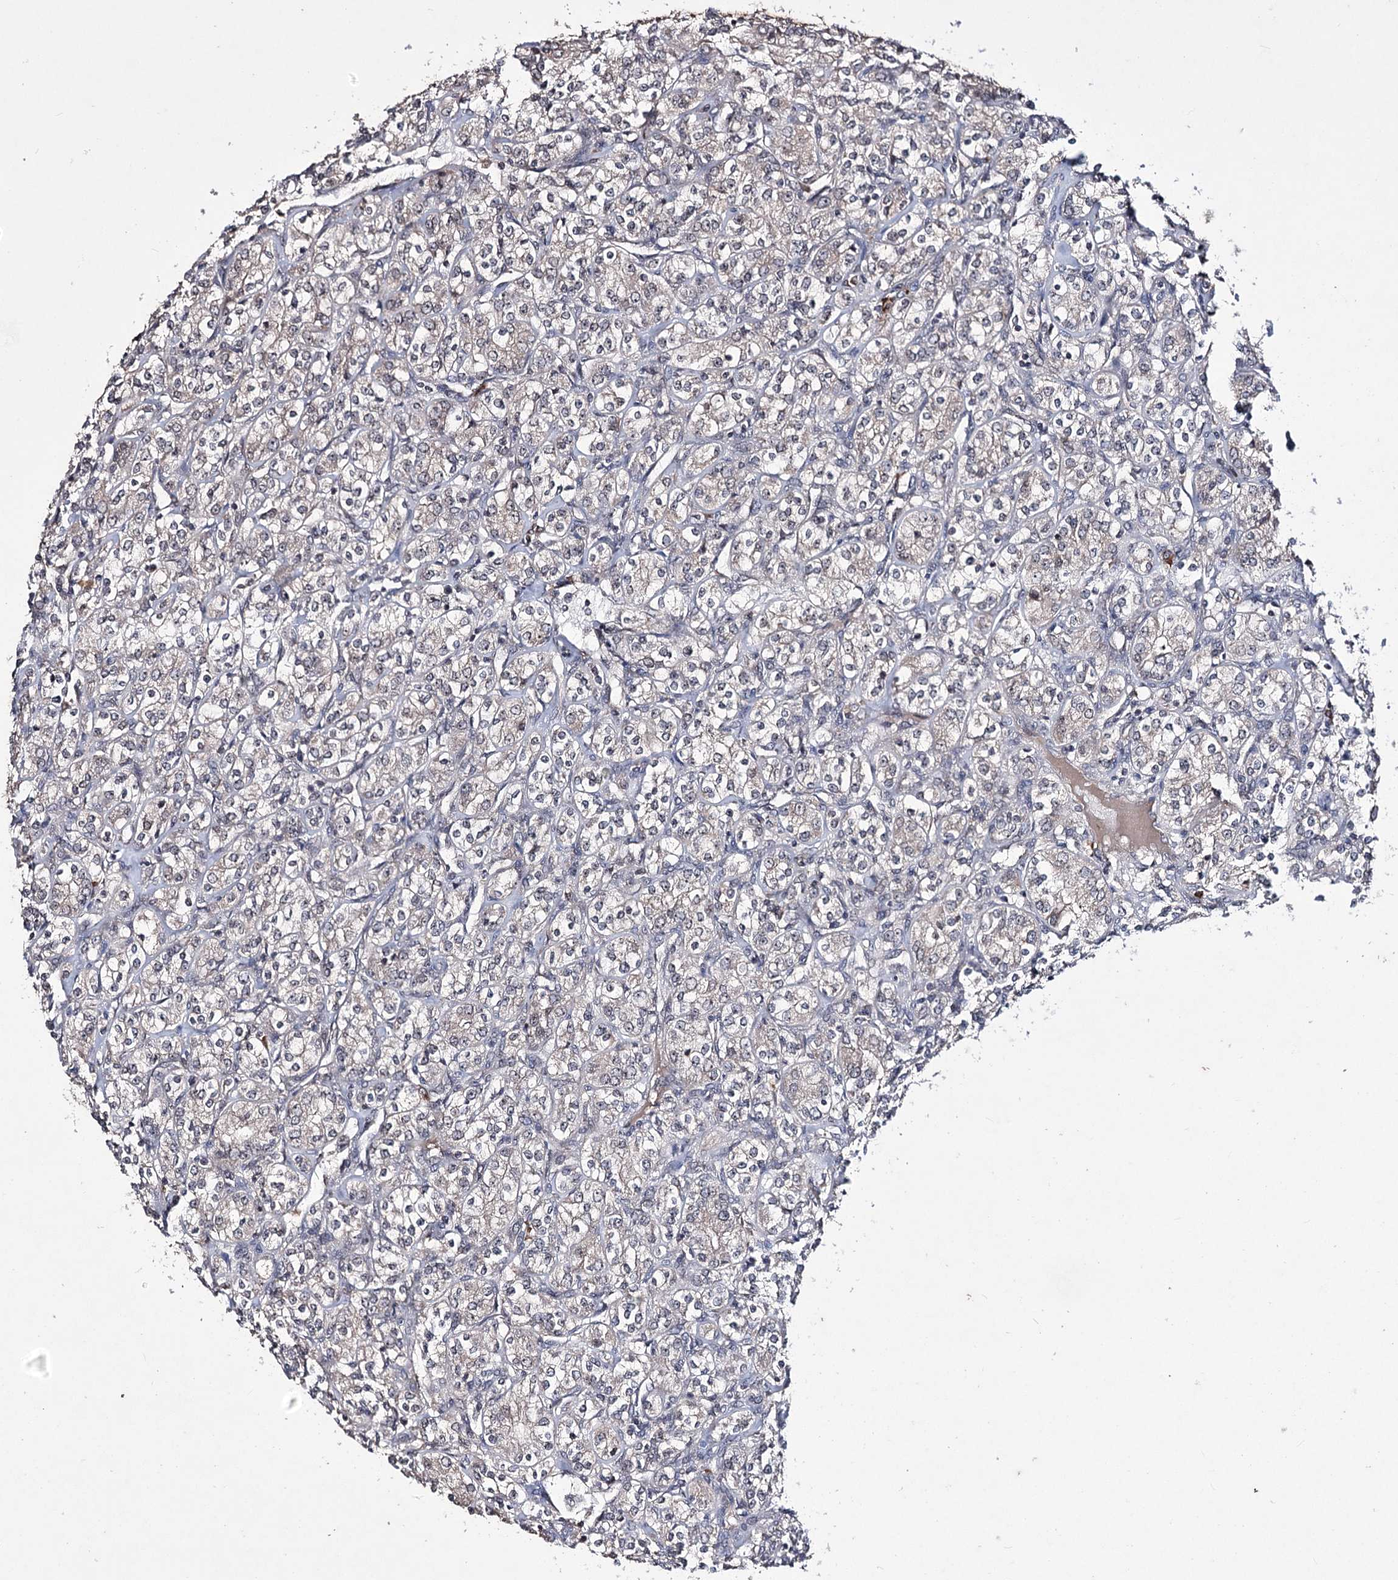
{"staining": {"intensity": "negative", "quantity": "none", "location": "none"}, "tissue": "renal cancer", "cell_type": "Tumor cells", "image_type": "cancer", "snomed": [{"axis": "morphology", "description": "Adenocarcinoma, NOS"}, {"axis": "topography", "description": "Kidney"}], "caption": "Immunohistochemistry (IHC) of human adenocarcinoma (renal) displays no positivity in tumor cells. (Stains: DAB immunohistochemistry with hematoxylin counter stain, Microscopy: brightfield microscopy at high magnification).", "gene": "VGLL4", "patient": {"sex": "male", "age": 77}}